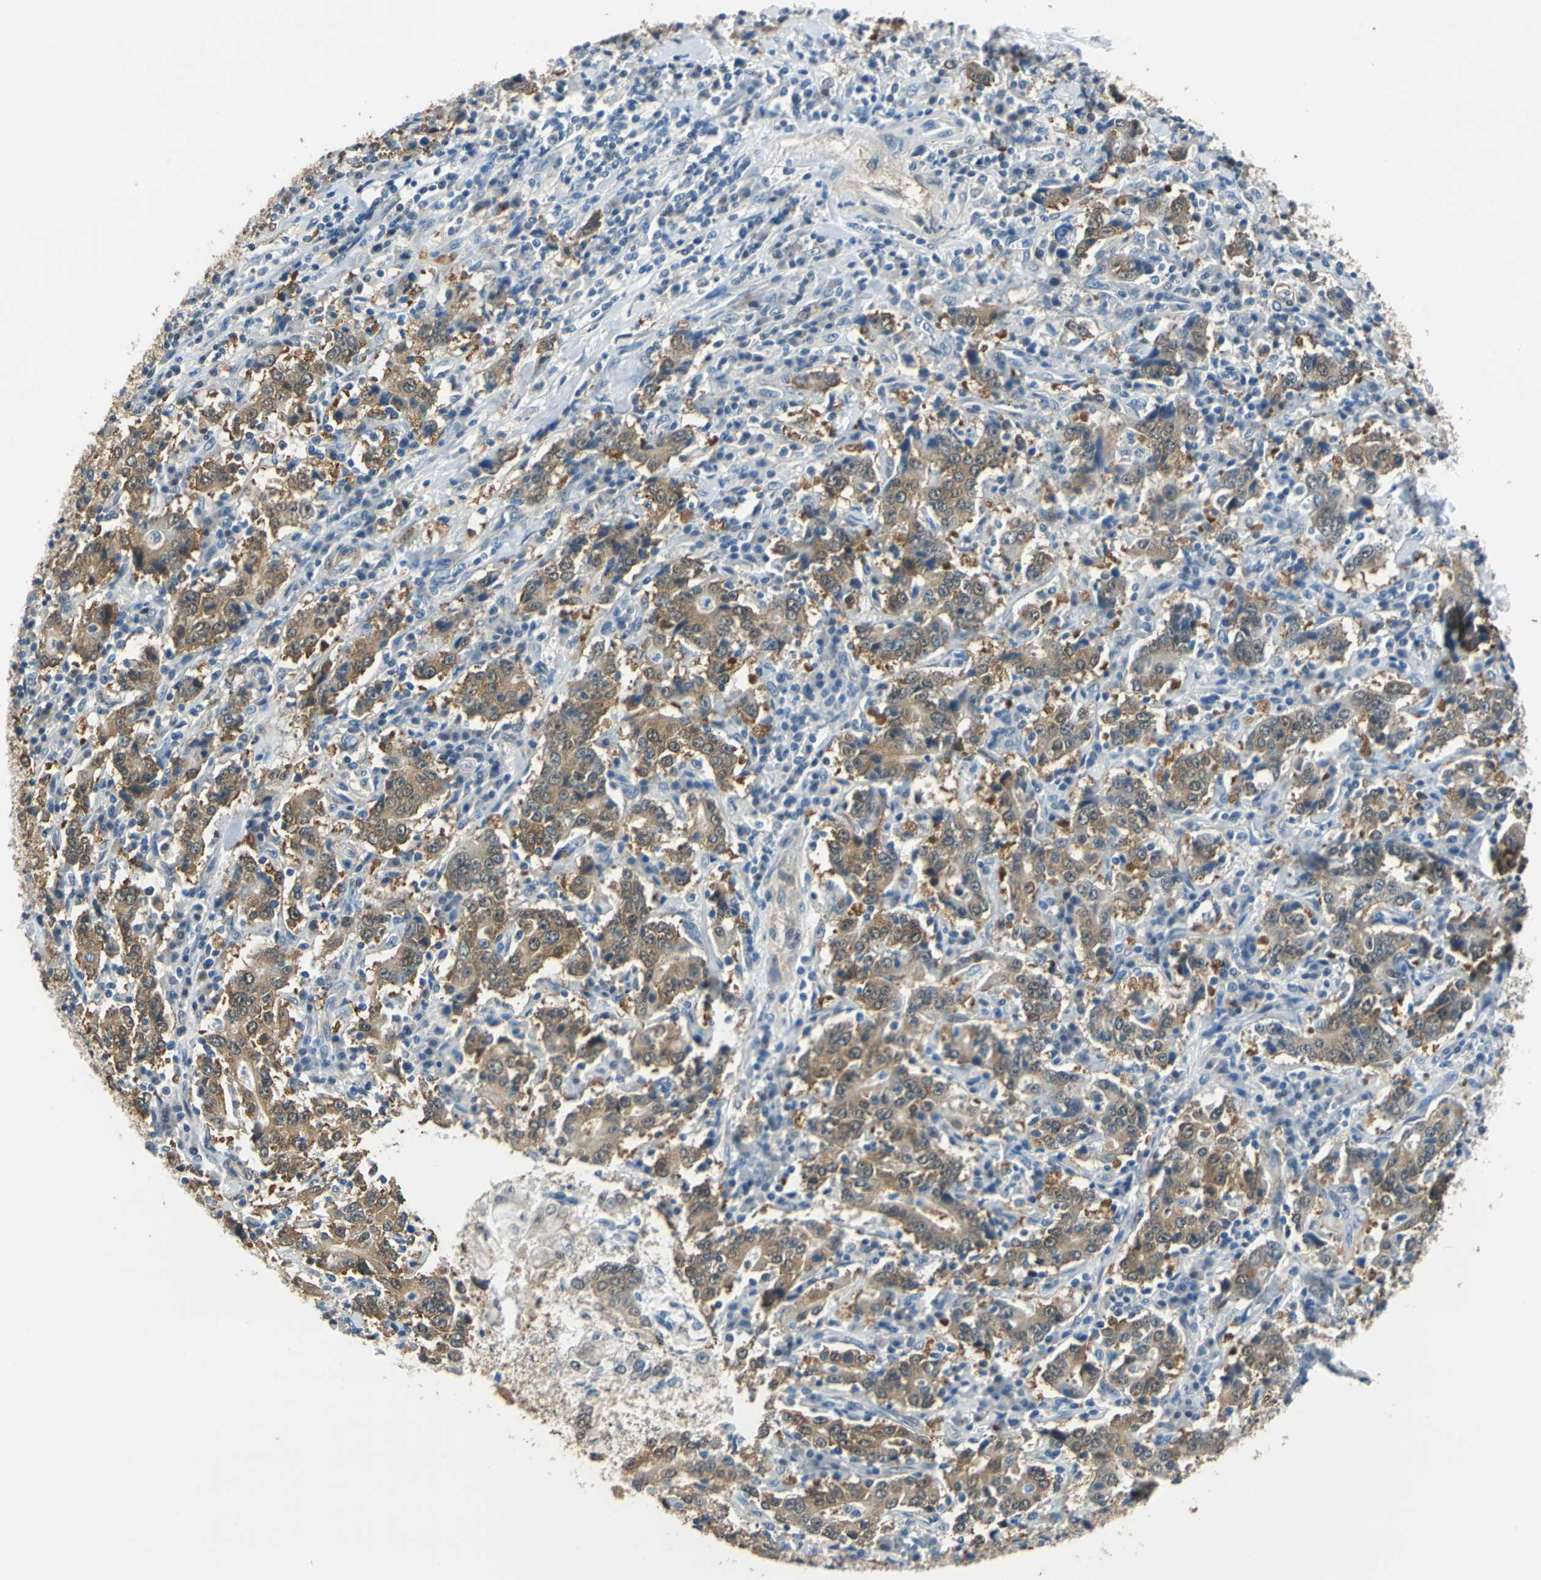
{"staining": {"intensity": "moderate", "quantity": ">75%", "location": "cytoplasmic/membranous"}, "tissue": "stomach cancer", "cell_type": "Tumor cells", "image_type": "cancer", "snomed": [{"axis": "morphology", "description": "Normal tissue, NOS"}, {"axis": "morphology", "description": "Adenocarcinoma, NOS"}, {"axis": "topography", "description": "Stomach, upper"}, {"axis": "topography", "description": "Stomach"}], "caption": "Protein staining displays moderate cytoplasmic/membranous positivity in about >75% of tumor cells in stomach cancer (adenocarcinoma). Ihc stains the protein in brown and the nuclei are stained blue.", "gene": "FKBP4", "patient": {"sex": "male", "age": 59}}